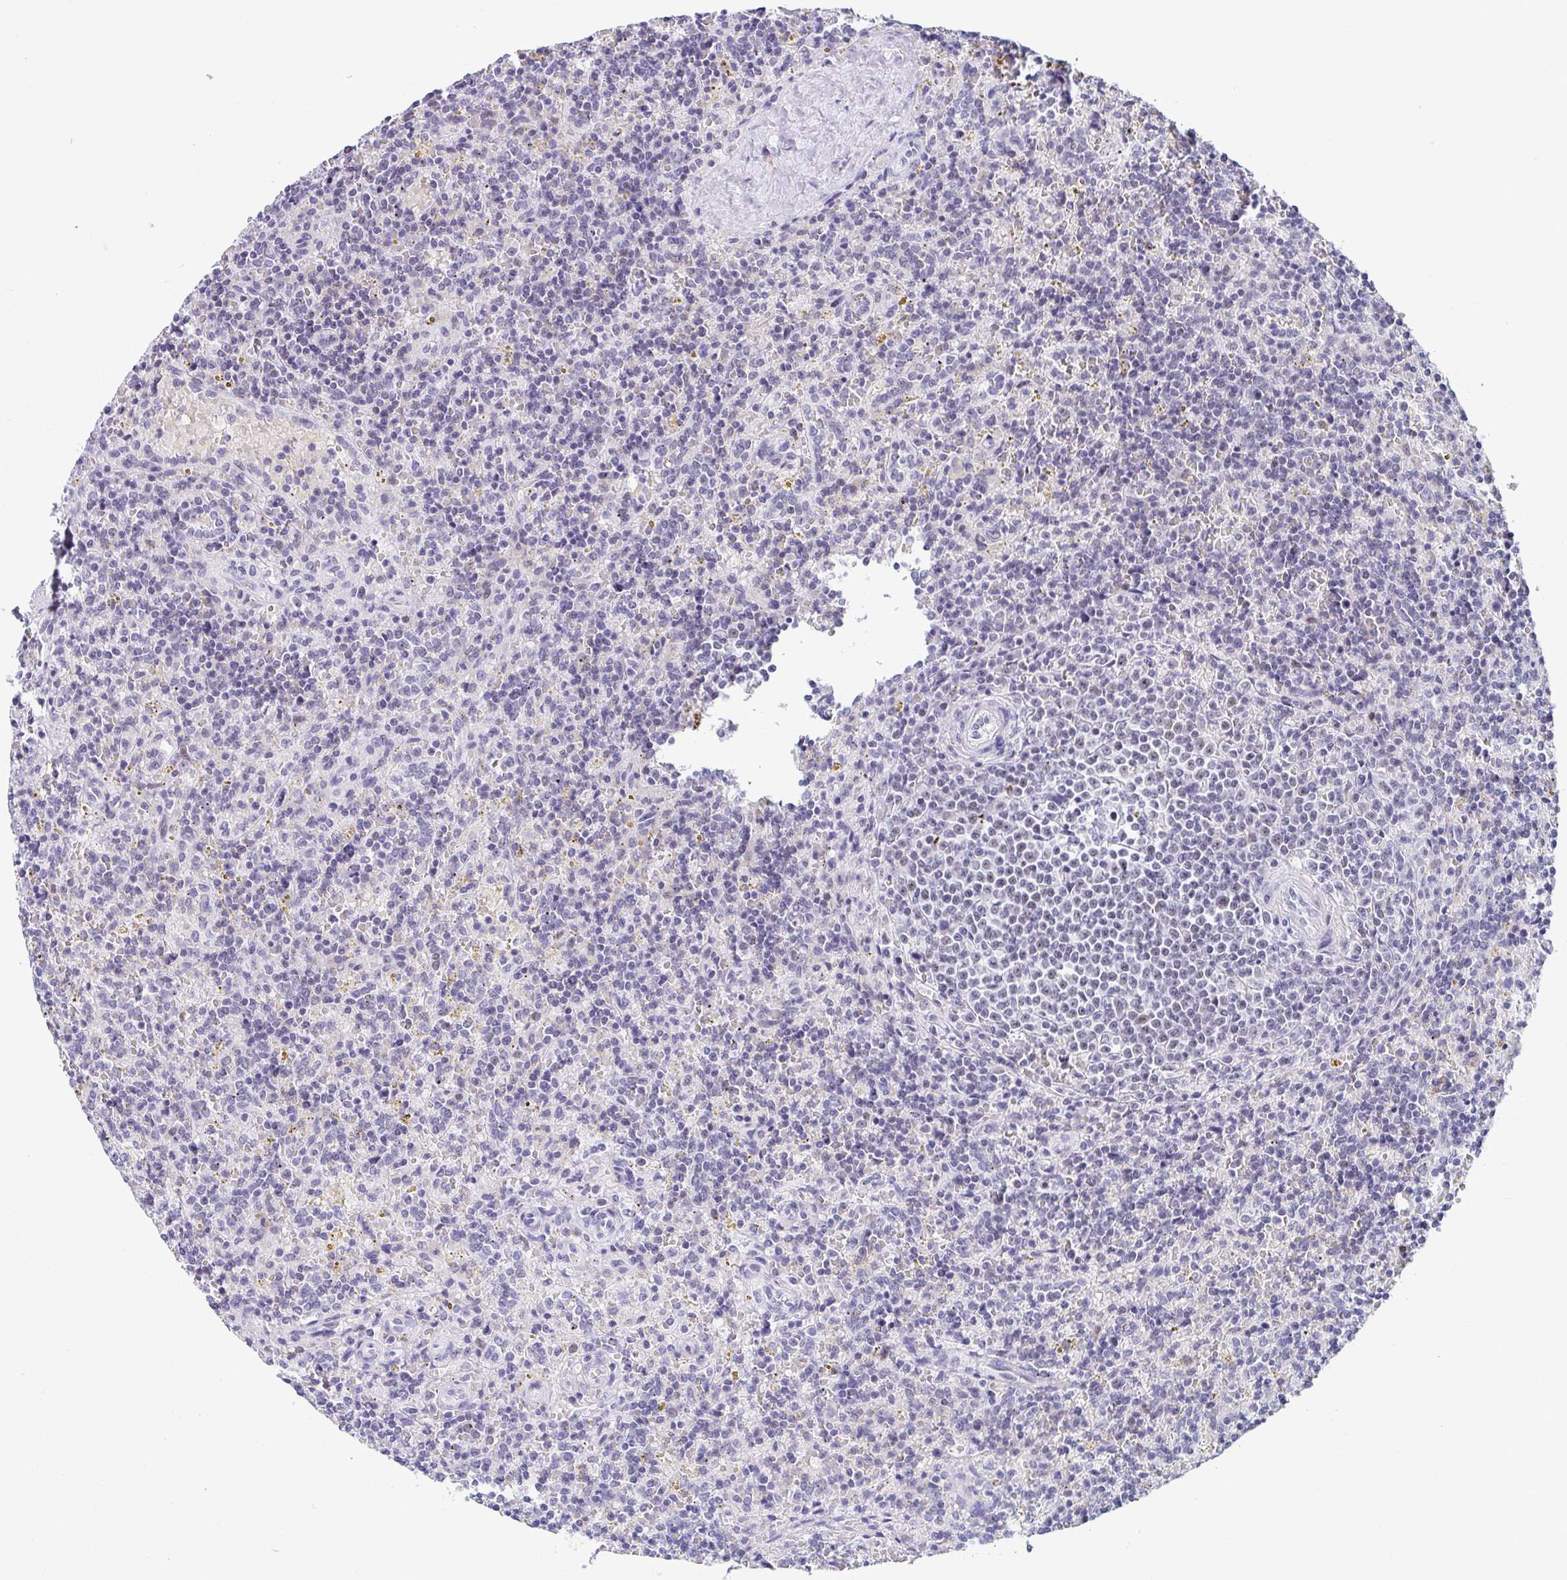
{"staining": {"intensity": "negative", "quantity": "none", "location": "none"}, "tissue": "lymphoma", "cell_type": "Tumor cells", "image_type": "cancer", "snomed": [{"axis": "morphology", "description": "Malignant lymphoma, non-Hodgkin's type, Low grade"}, {"axis": "topography", "description": "Spleen"}], "caption": "Tumor cells are negative for protein expression in human malignant lymphoma, non-Hodgkin's type (low-grade).", "gene": "WDR72", "patient": {"sex": "male", "age": 67}}